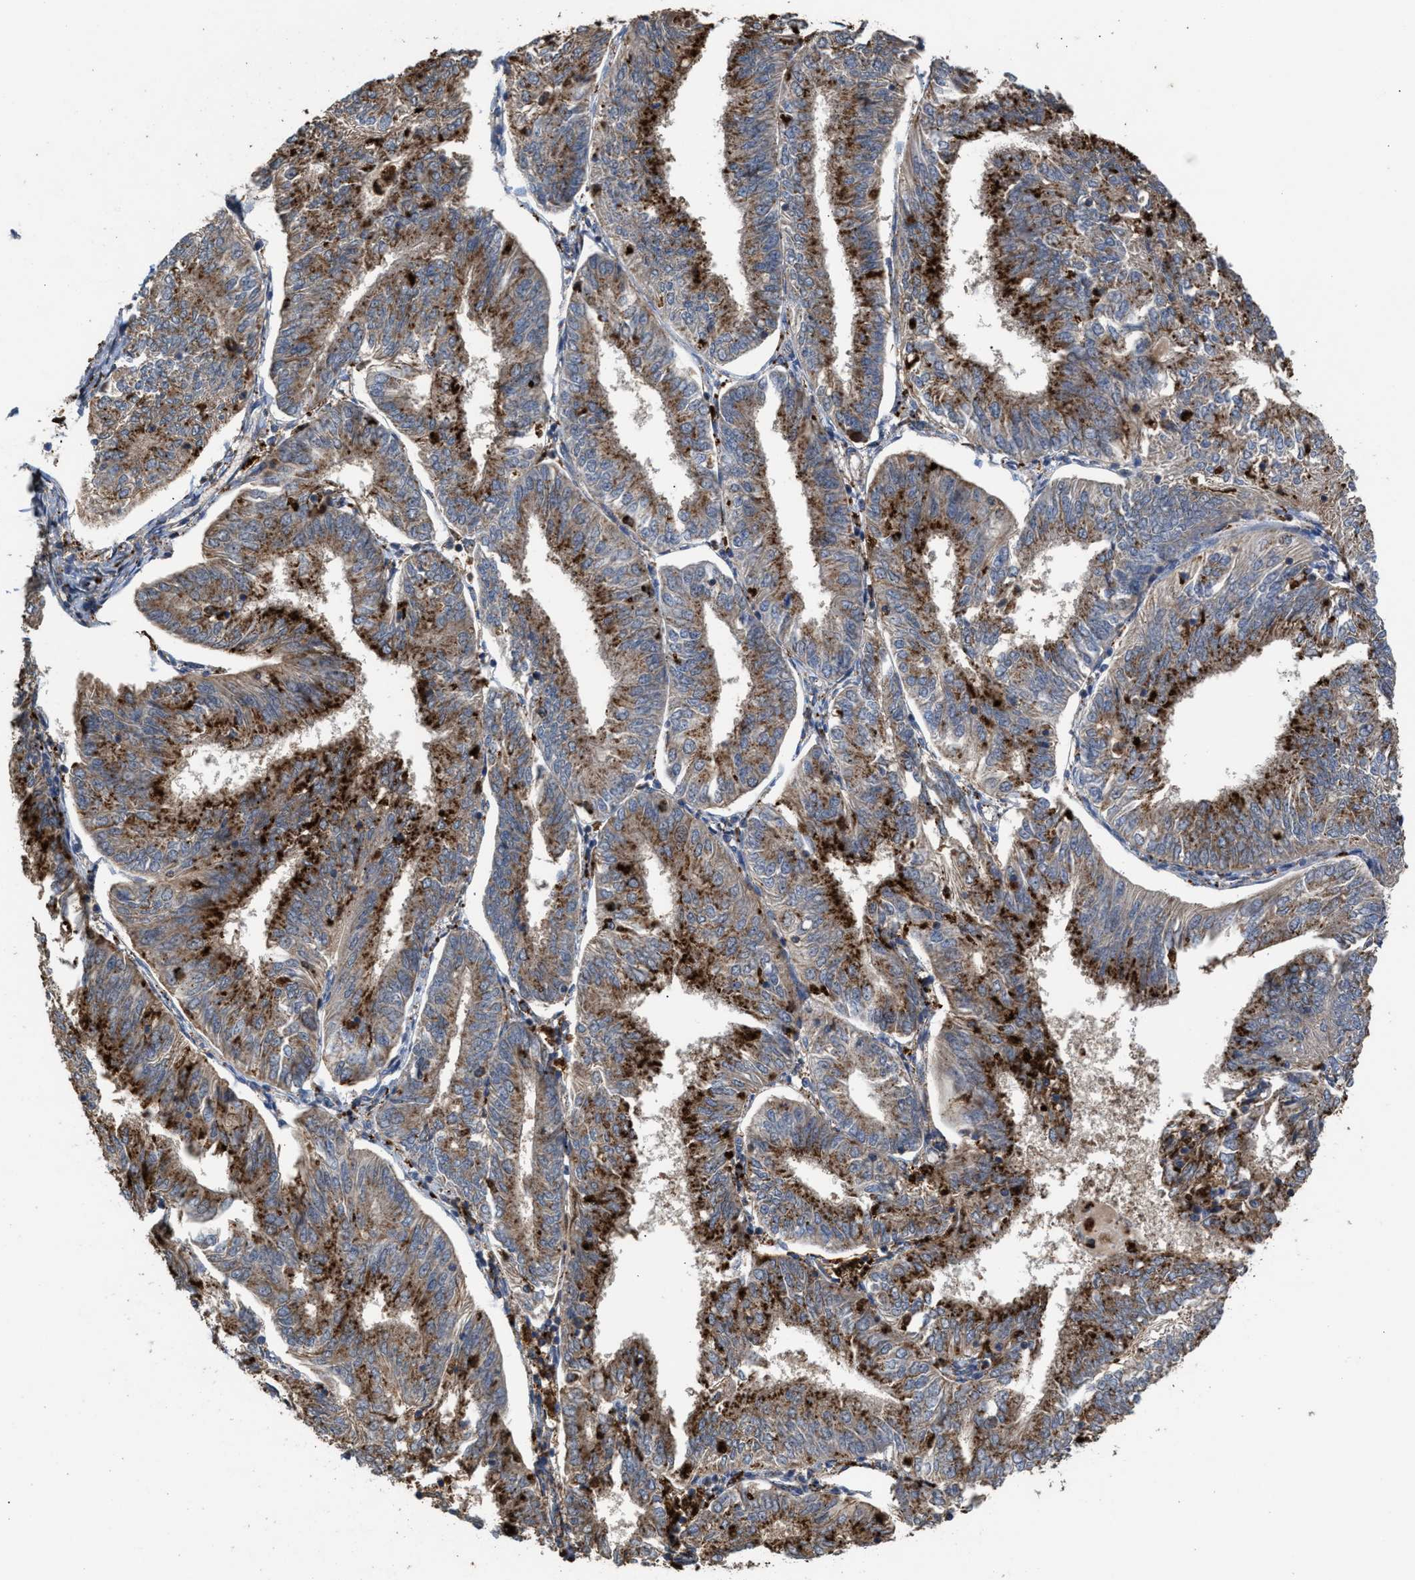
{"staining": {"intensity": "moderate", "quantity": ">75%", "location": "cytoplasmic/membranous"}, "tissue": "endometrial cancer", "cell_type": "Tumor cells", "image_type": "cancer", "snomed": [{"axis": "morphology", "description": "Adenocarcinoma, NOS"}, {"axis": "topography", "description": "Endometrium"}], "caption": "Tumor cells reveal medium levels of moderate cytoplasmic/membranous positivity in approximately >75% of cells in human endometrial adenocarcinoma.", "gene": "ELMO3", "patient": {"sex": "female", "age": 58}}